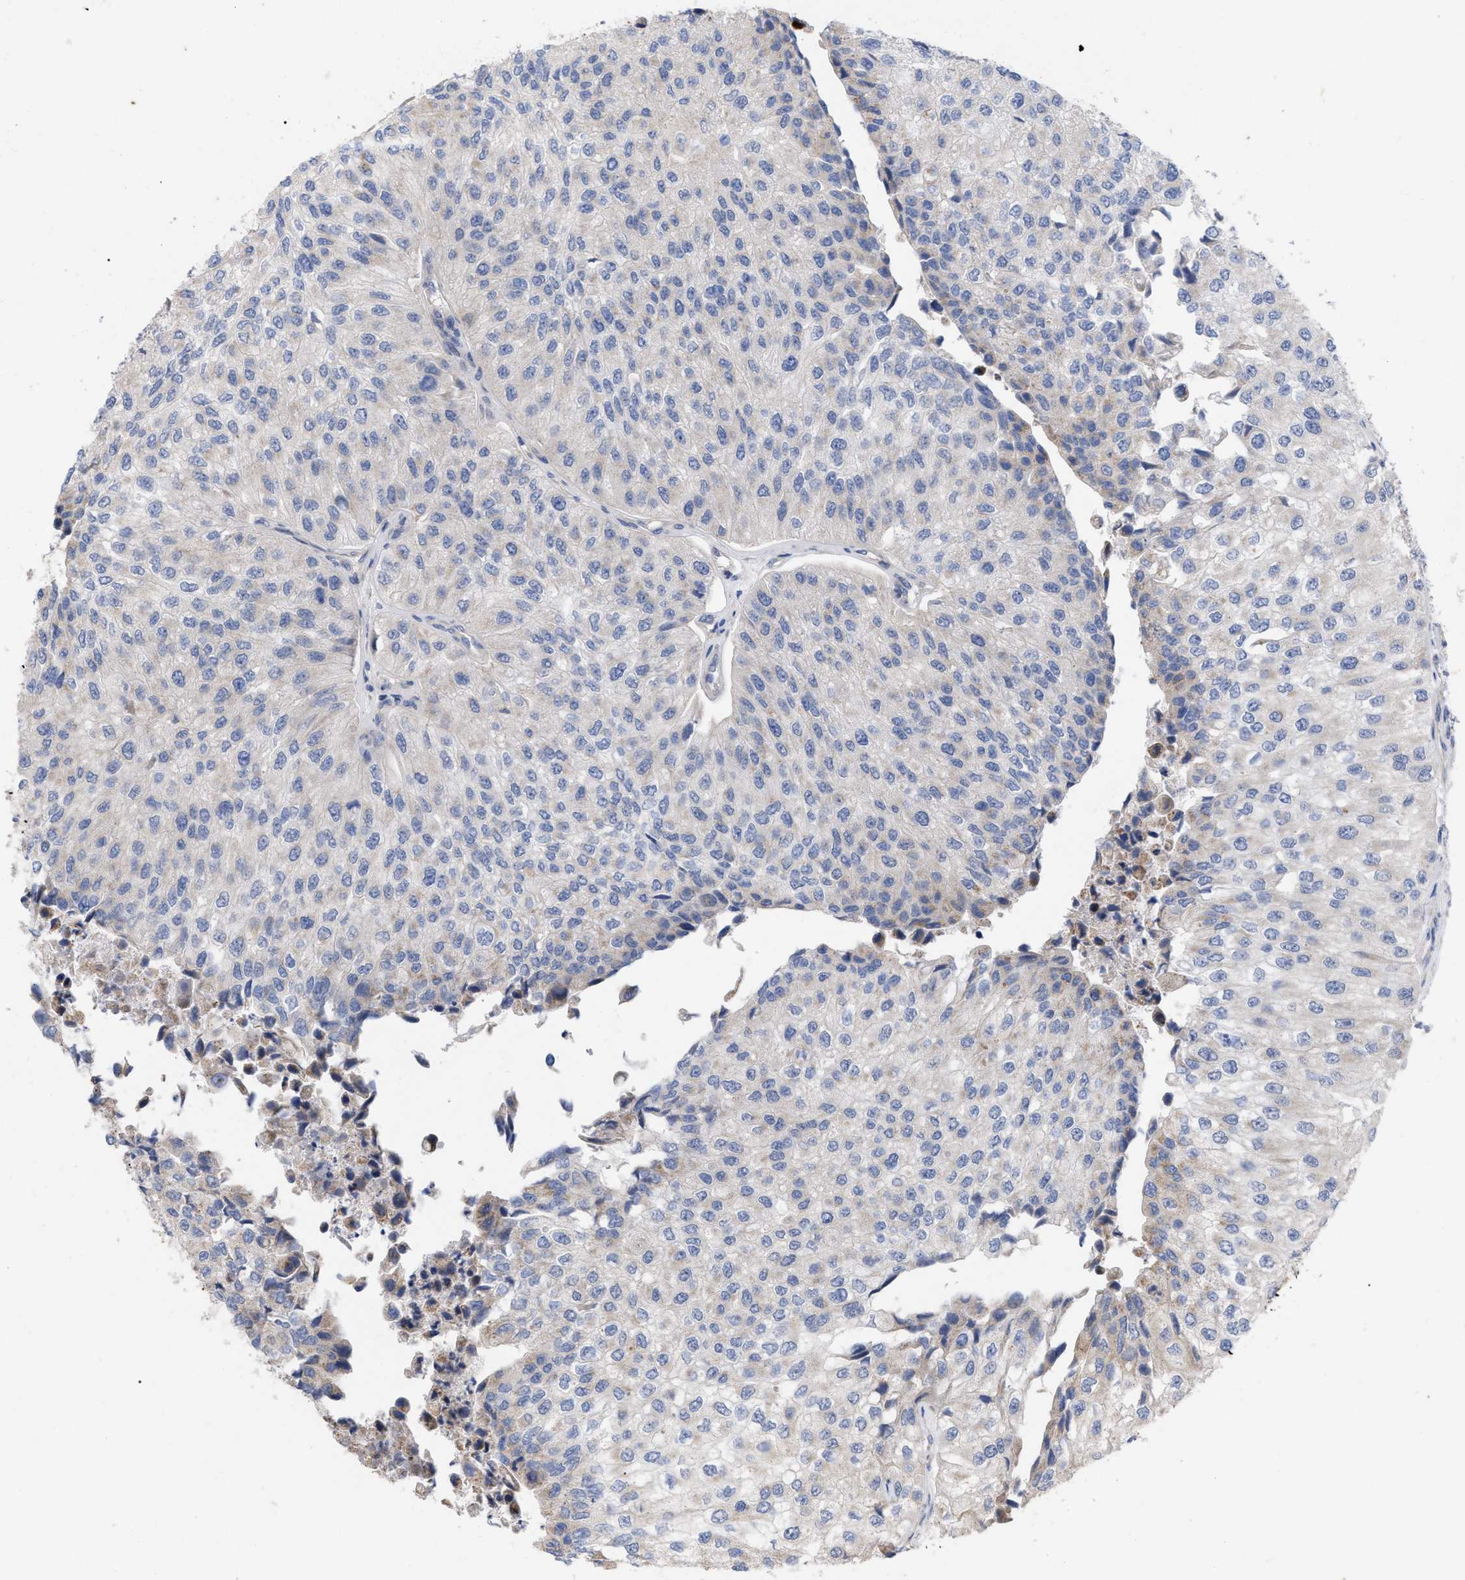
{"staining": {"intensity": "negative", "quantity": "none", "location": "none"}, "tissue": "urothelial cancer", "cell_type": "Tumor cells", "image_type": "cancer", "snomed": [{"axis": "morphology", "description": "Urothelial carcinoma, High grade"}, {"axis": "topography", "description": "Kidney"}, {"axis": "topography", "description": "Urinary bladder"}], "caption": "High-grade urothelial carcinoma was stained to show a protein in brown. There is no significant staining in tumor cells.", "gene": "VIP", "patient": {"sex": "male", "age": 77}}